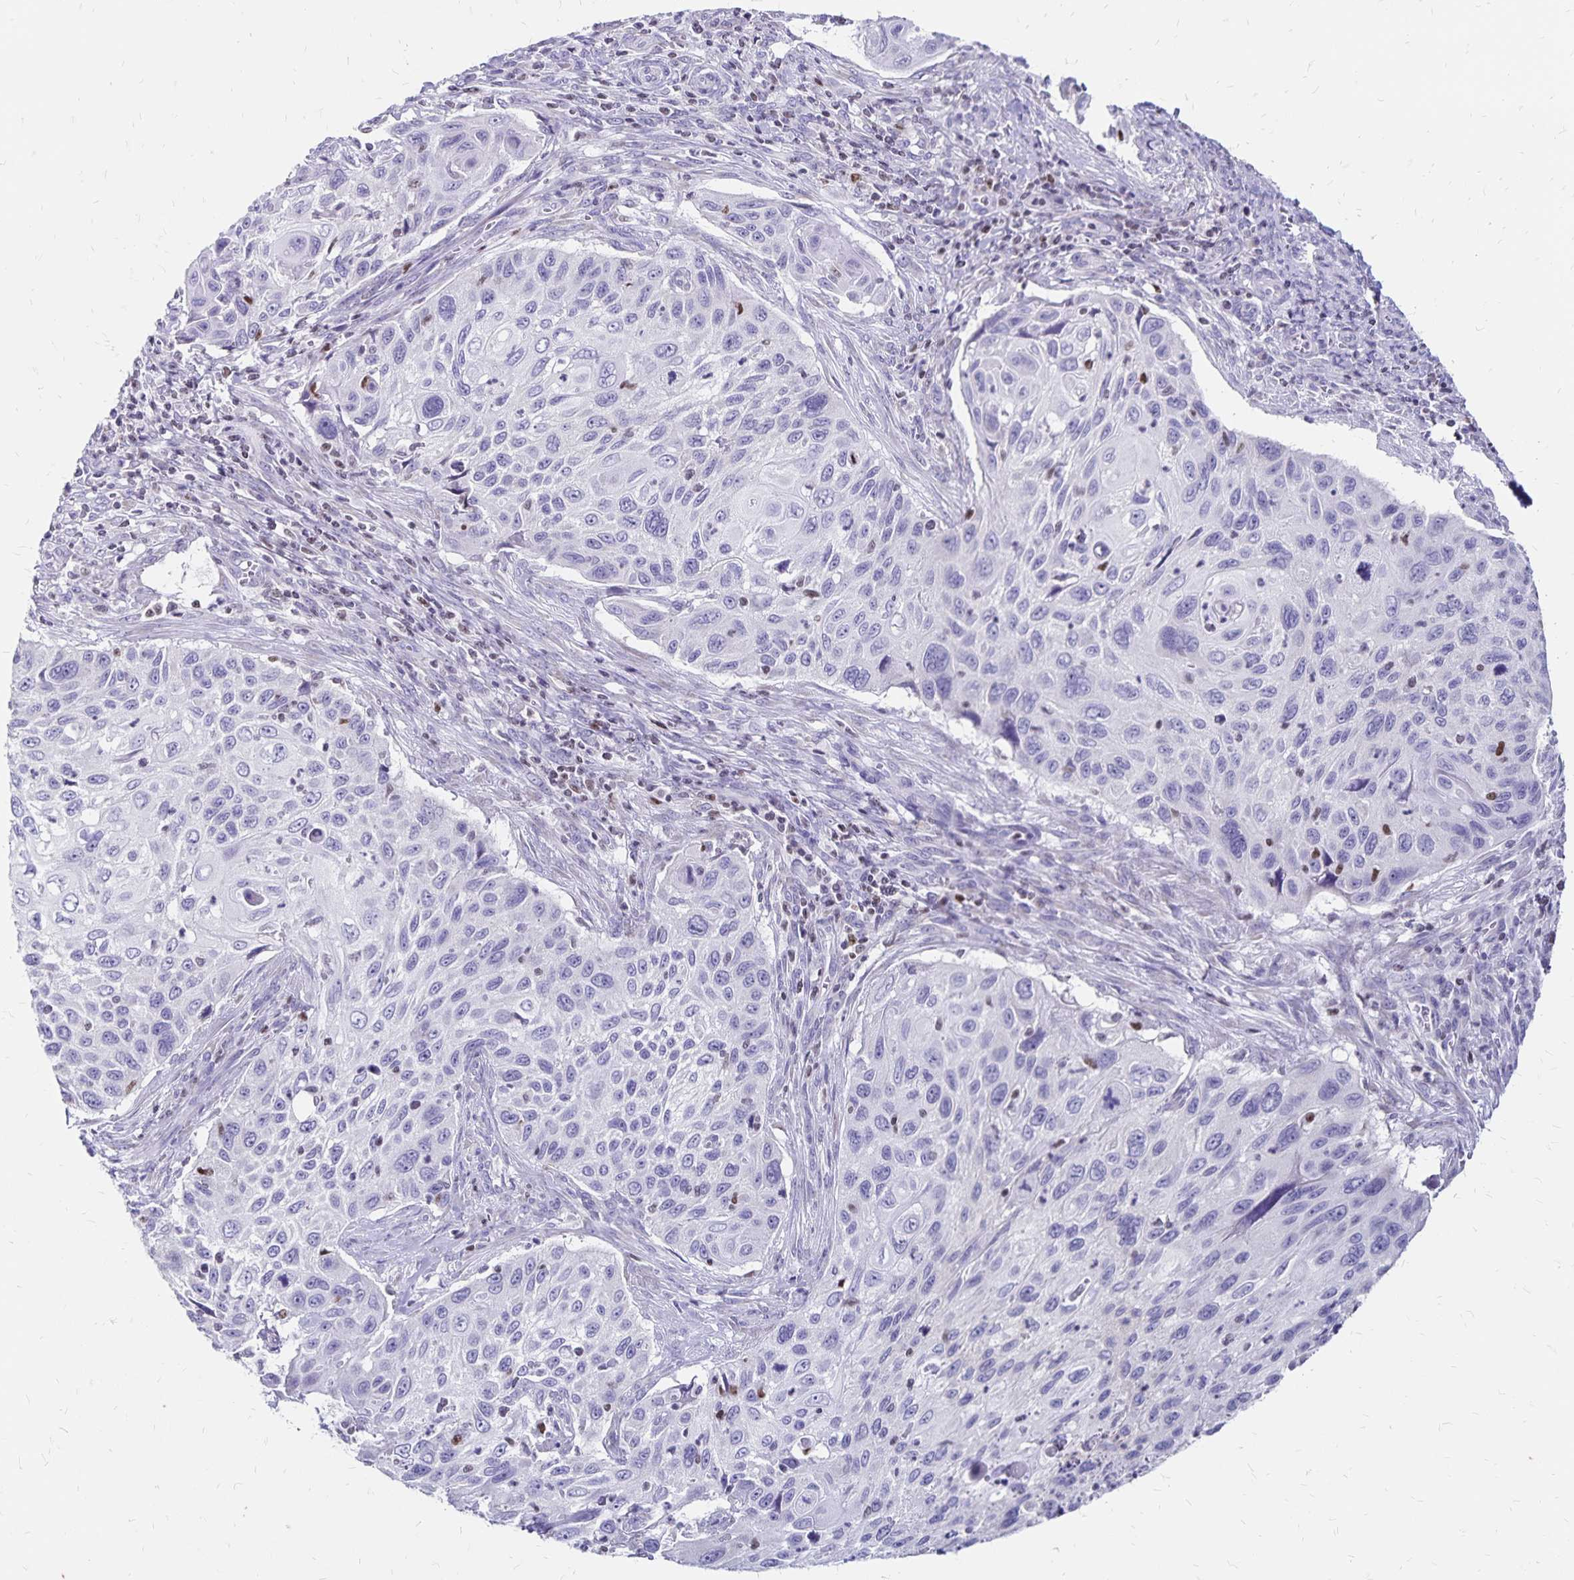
{"staining": {"intensity": "negative", "quantity": "none", "location": "none"}, "tissue": "cervical cancer", "cell_type": "Tumor cells", "image_type": "cancer", "snomed": [{"axis": "morphology", "description": "Squamous cell carcinoma, NOS"}, {"axis": "topography", "description": "Cervix"}], "caption": "Tumor cells are negative for protein expression in human cervical cancer.", "gene": "IKZF1", "patient": {"sex": "female", "age": 70}}